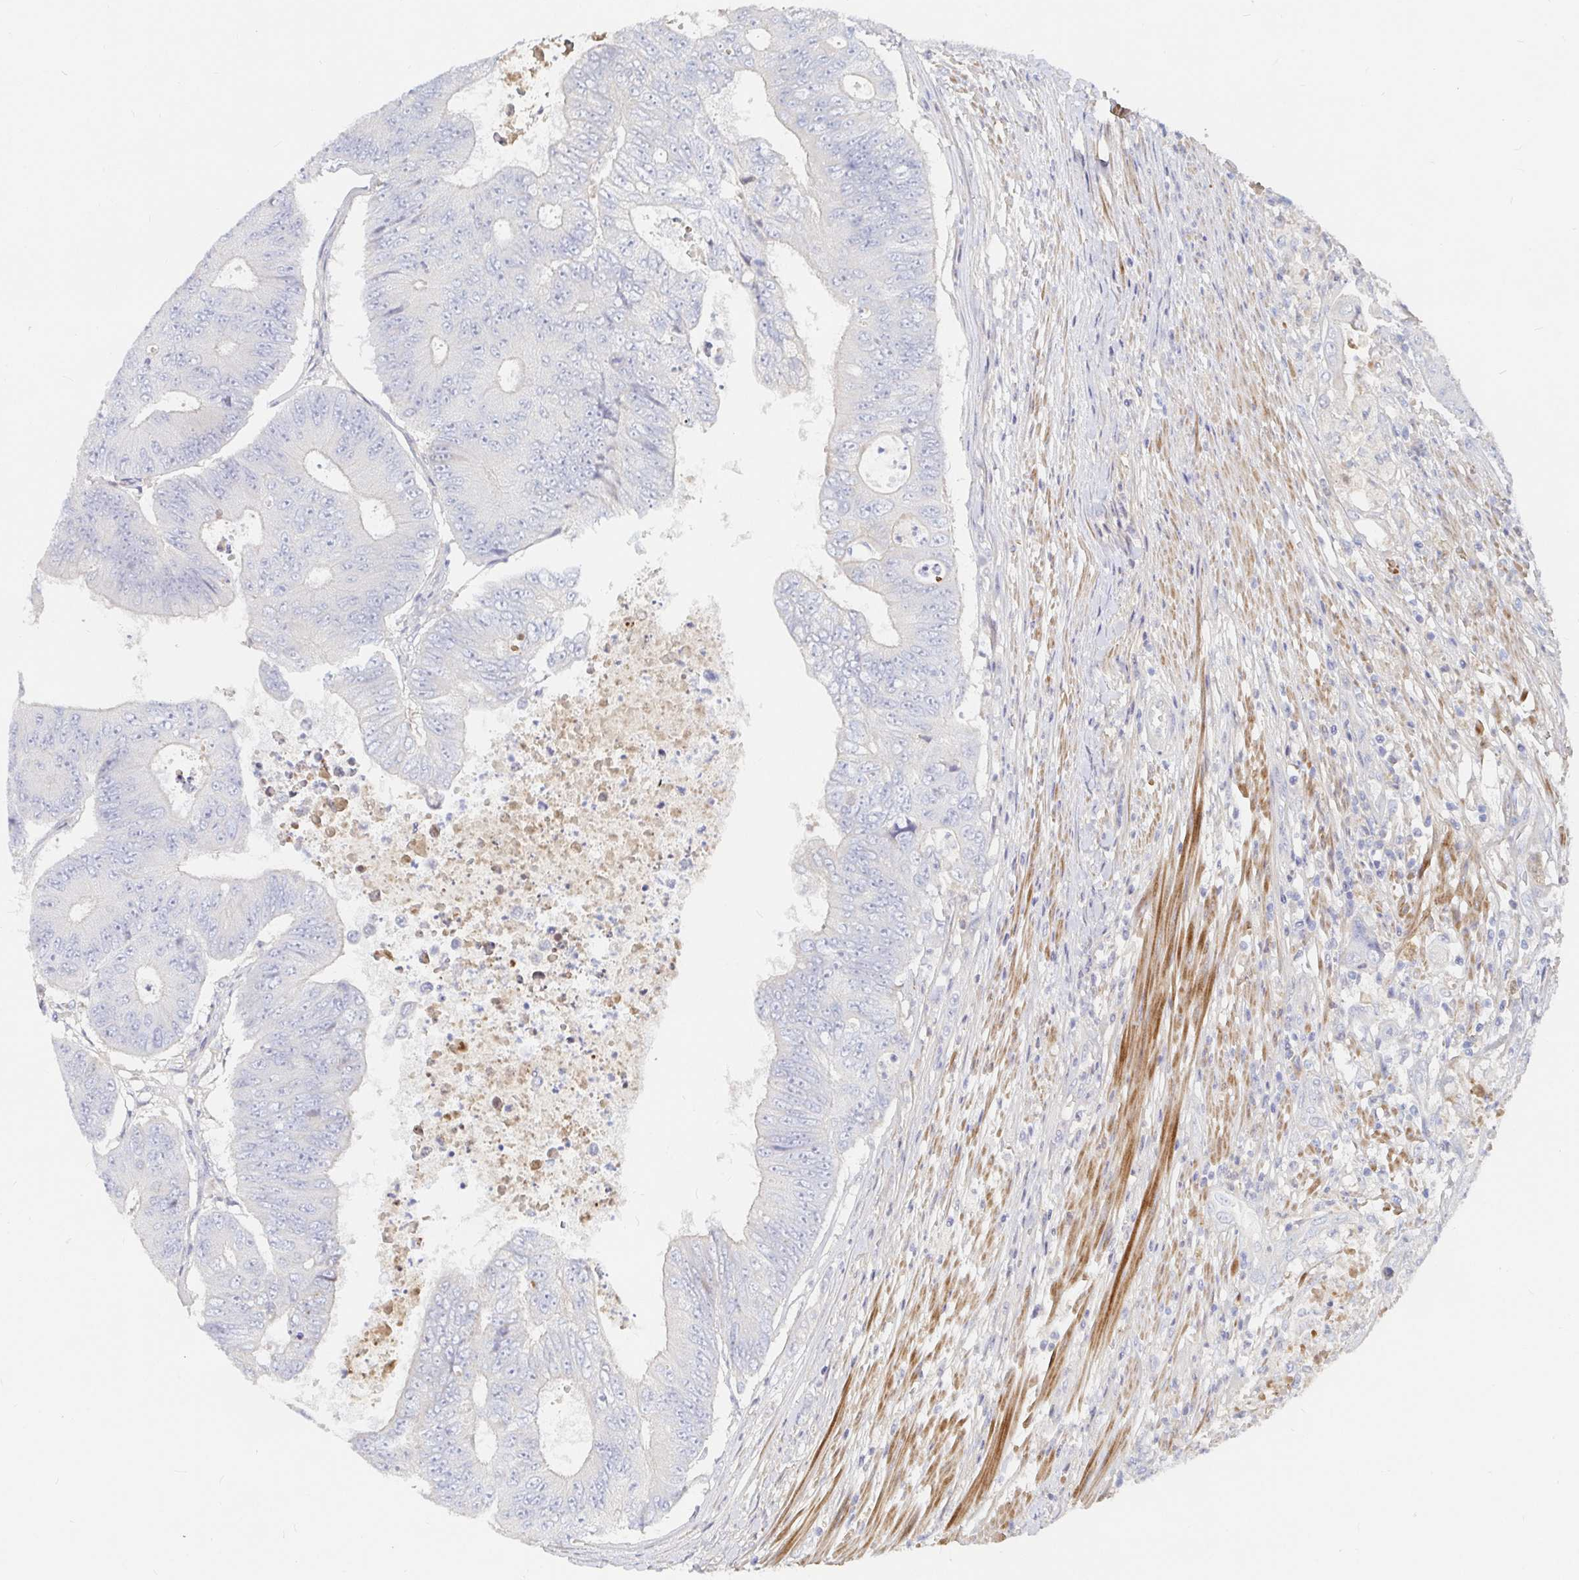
{"staining": {"intensity": "negative", "quantity": "none", "location": "none"}, "tissue": "colorectal cancer", "cell_type": "Tumor cells", "image_type": "cancer", "snomed": [{"axis": "morphology", "description": "Adenocarcinoma, NOS"}, {"axis": "topography", "description": "Colon"}], "caption": "This histopathology image is of colorectal adenocarcinoma stained with IHC to label a protein in brown with the nuclei are counter-stained blue. There is no staining in tumor cells.", "gene": "NME9", "patient": {"sex": "female", "age": 48}}